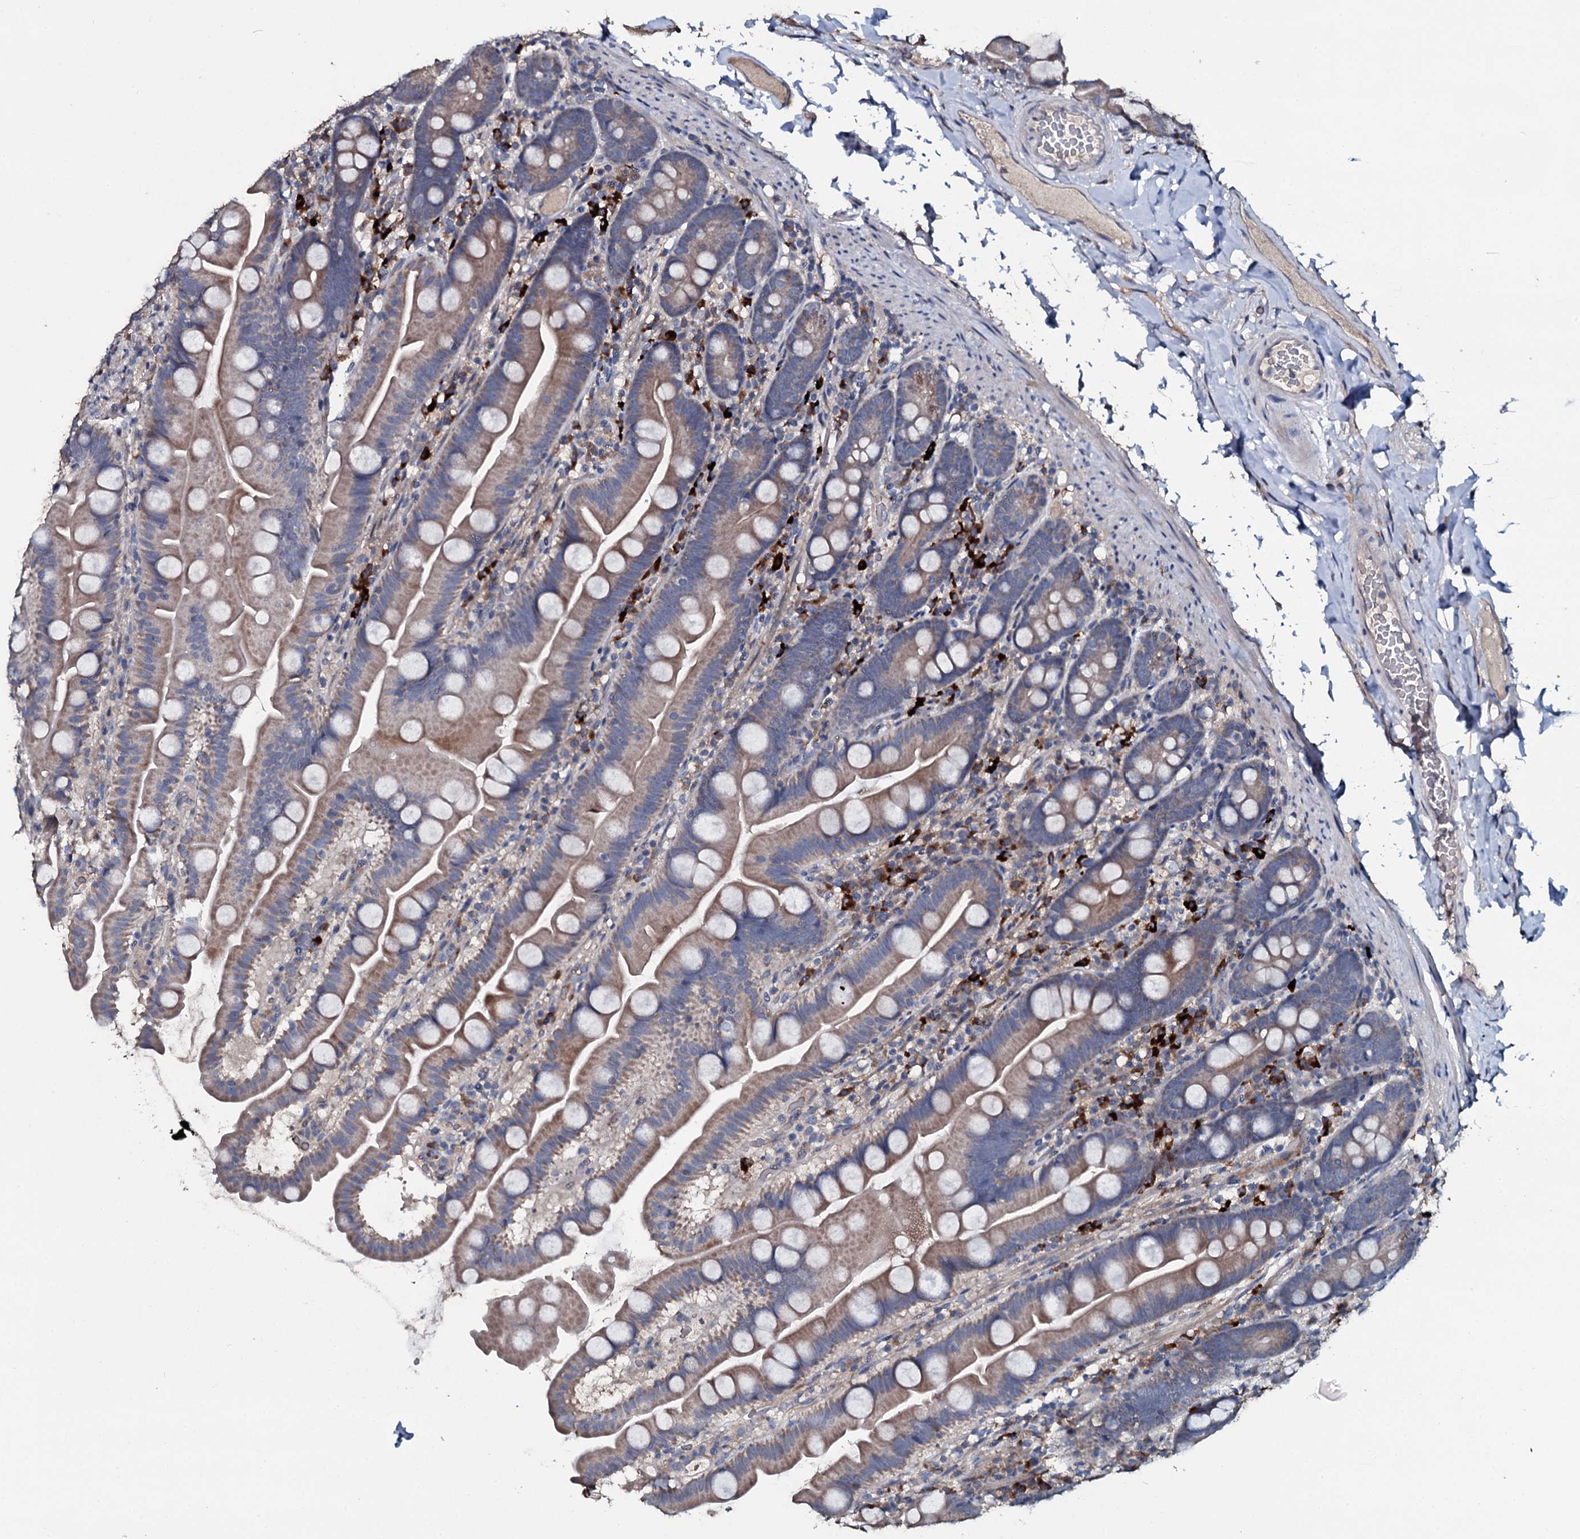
{"staining": {"intensity": "moderate", "quantity": "<25%", "location": "cytoplasmic/membranous"}, "tissue": "small intestine", "cell_type": "Glandular cells", "image_type": "normal", "snomed": [{"axis": "morphology", "description": "Normal tissue, NOS"}, {"axis": "topography", "description": "Small intestine"}], "caption": "Small intestine stained for a protein demonstrates moderate cytoplasmic/membranous positivity in glandular cells.", "gene": "IL12B", "patient": {"sex": "female", "age": 68}}